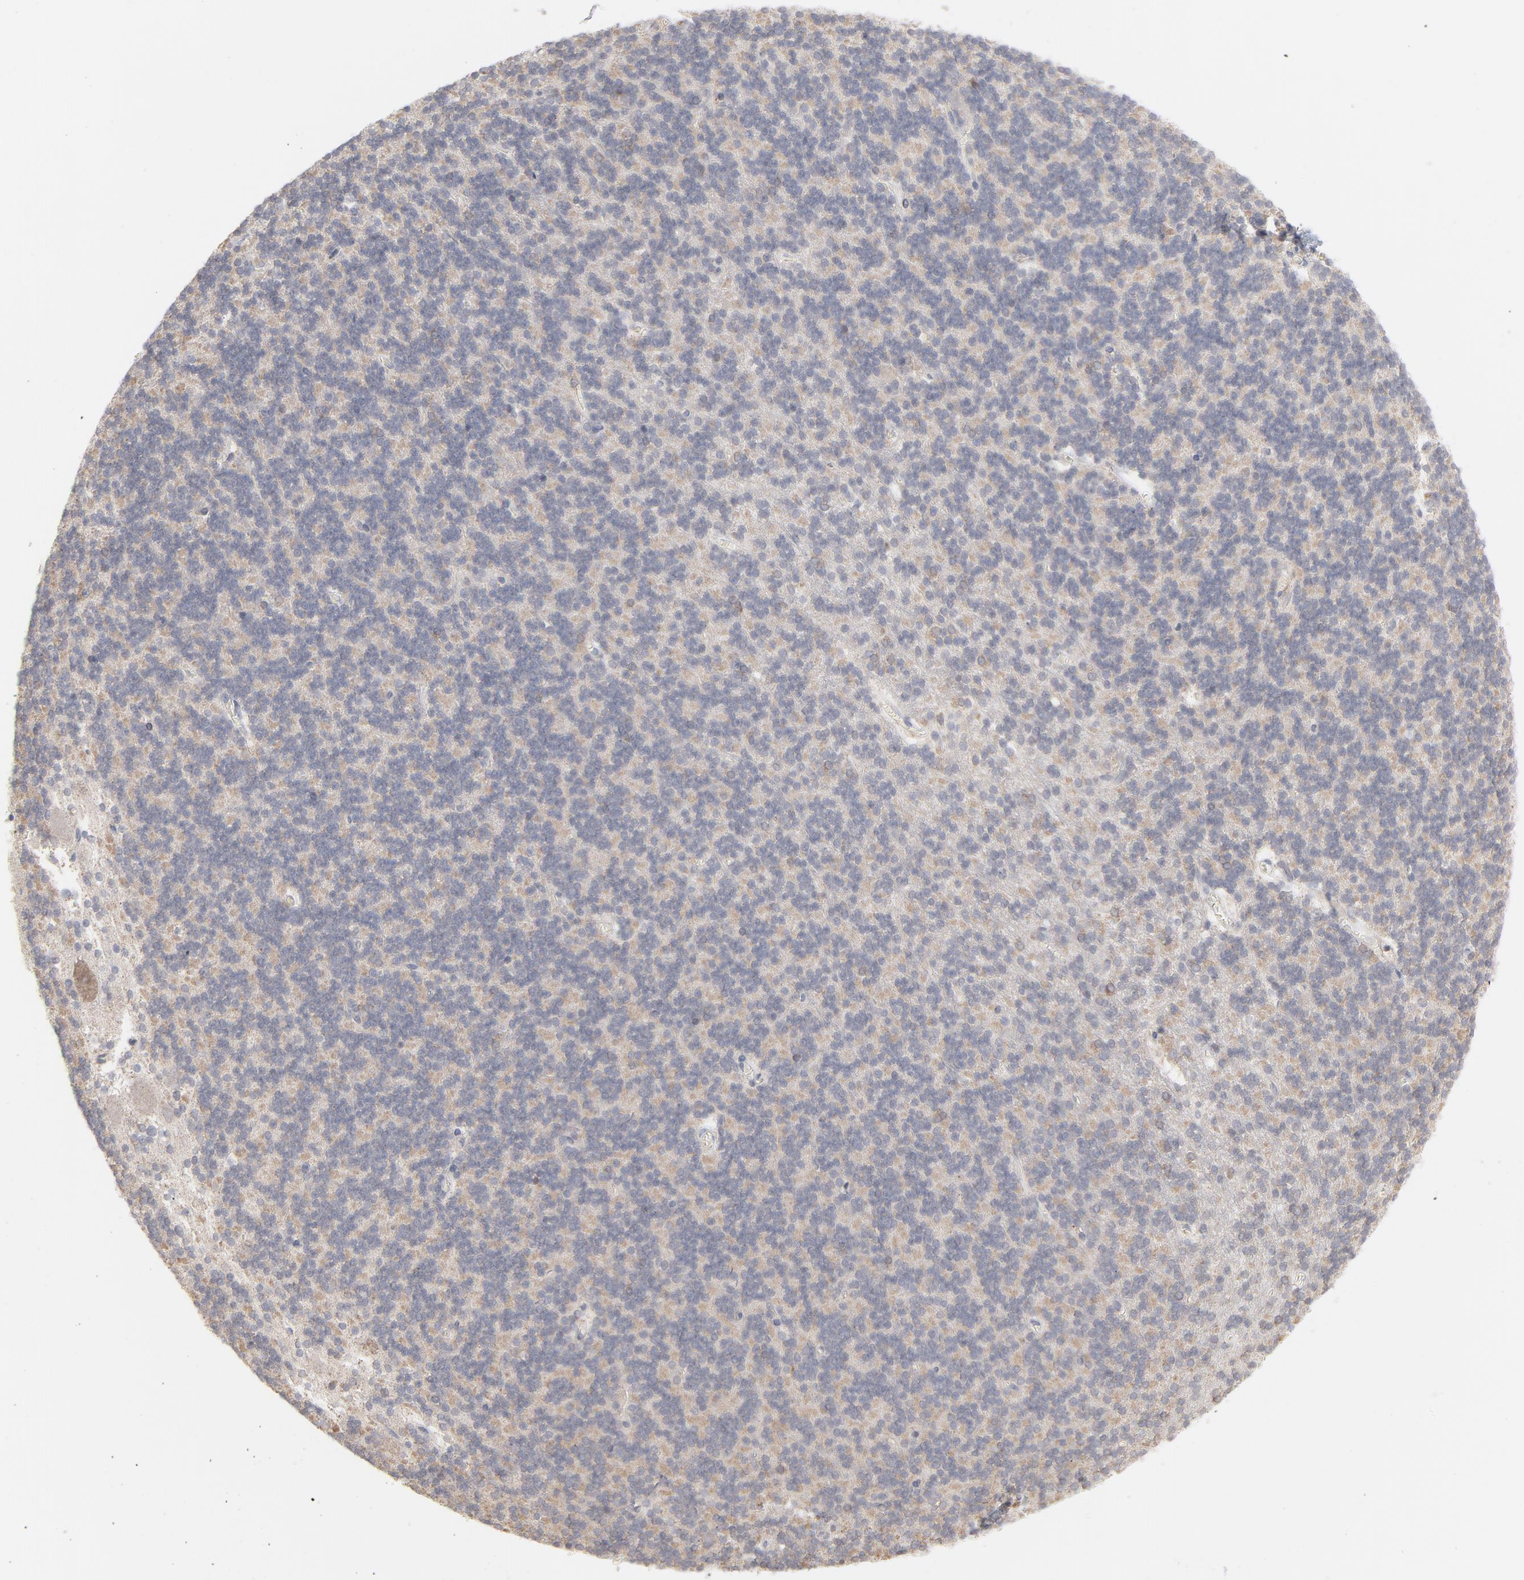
{"staining": {"intensity": "weak", "quantity": "<25%", "location": "cytoplasmic/membranous"}, "tissue": "cerebellum", "cell_type": "Cells in granular layer", "image_type": "normal", "snomed": [{"axis": "morphology", "description": "Normal tissue, NOS"}, {"axis": "topography", "description": "Cerebellum"}], "caption": "Immunohistochemical staining of unremarkable cerebellum demonstrates no significant staining in cells in granular layer.", "gene": "PPFIBP2", "patient": {"sex": "female", "age": 19}}